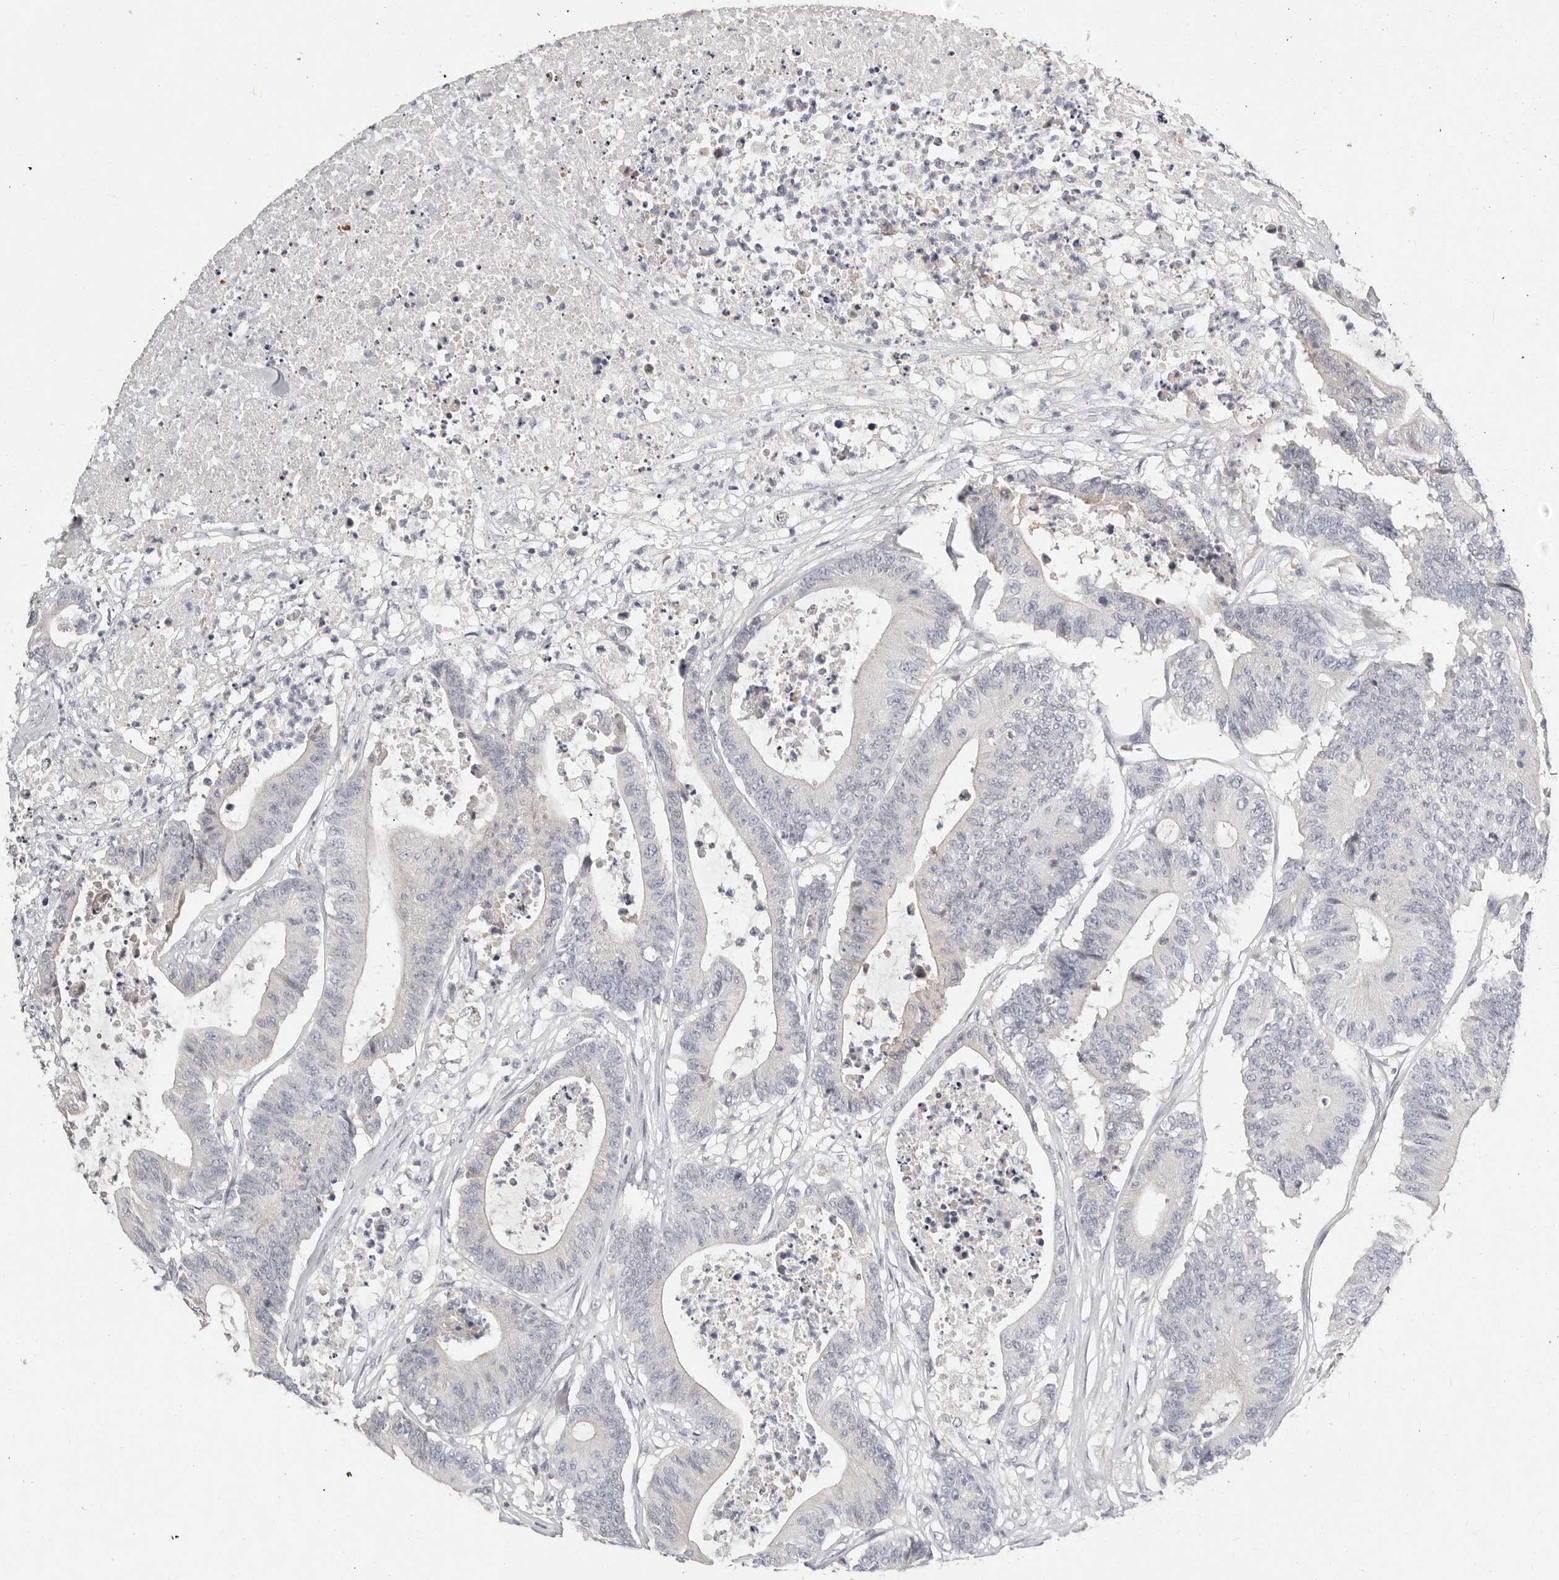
{"staining": {"intensity": "negative", "quantity": "none", "location": "none"}, "tissue": "colorectal cancer", "cell_type": "Tumor cells", "image_type": "cancer", "snomed": [{"axis": "morphology", "description": "Adenocarcinoma, NOS"}, {"axis": "topography", "description": "Colon"}], "caption": "Immunohistochemistry (IHC) photomicrograph of neoplastic tissue: human colorectal cancer stained with DAB reveals no significant protein expression in tumor cells.", "gene": "TMEM63B", "patient": {"sex": "female", "age": 84}}